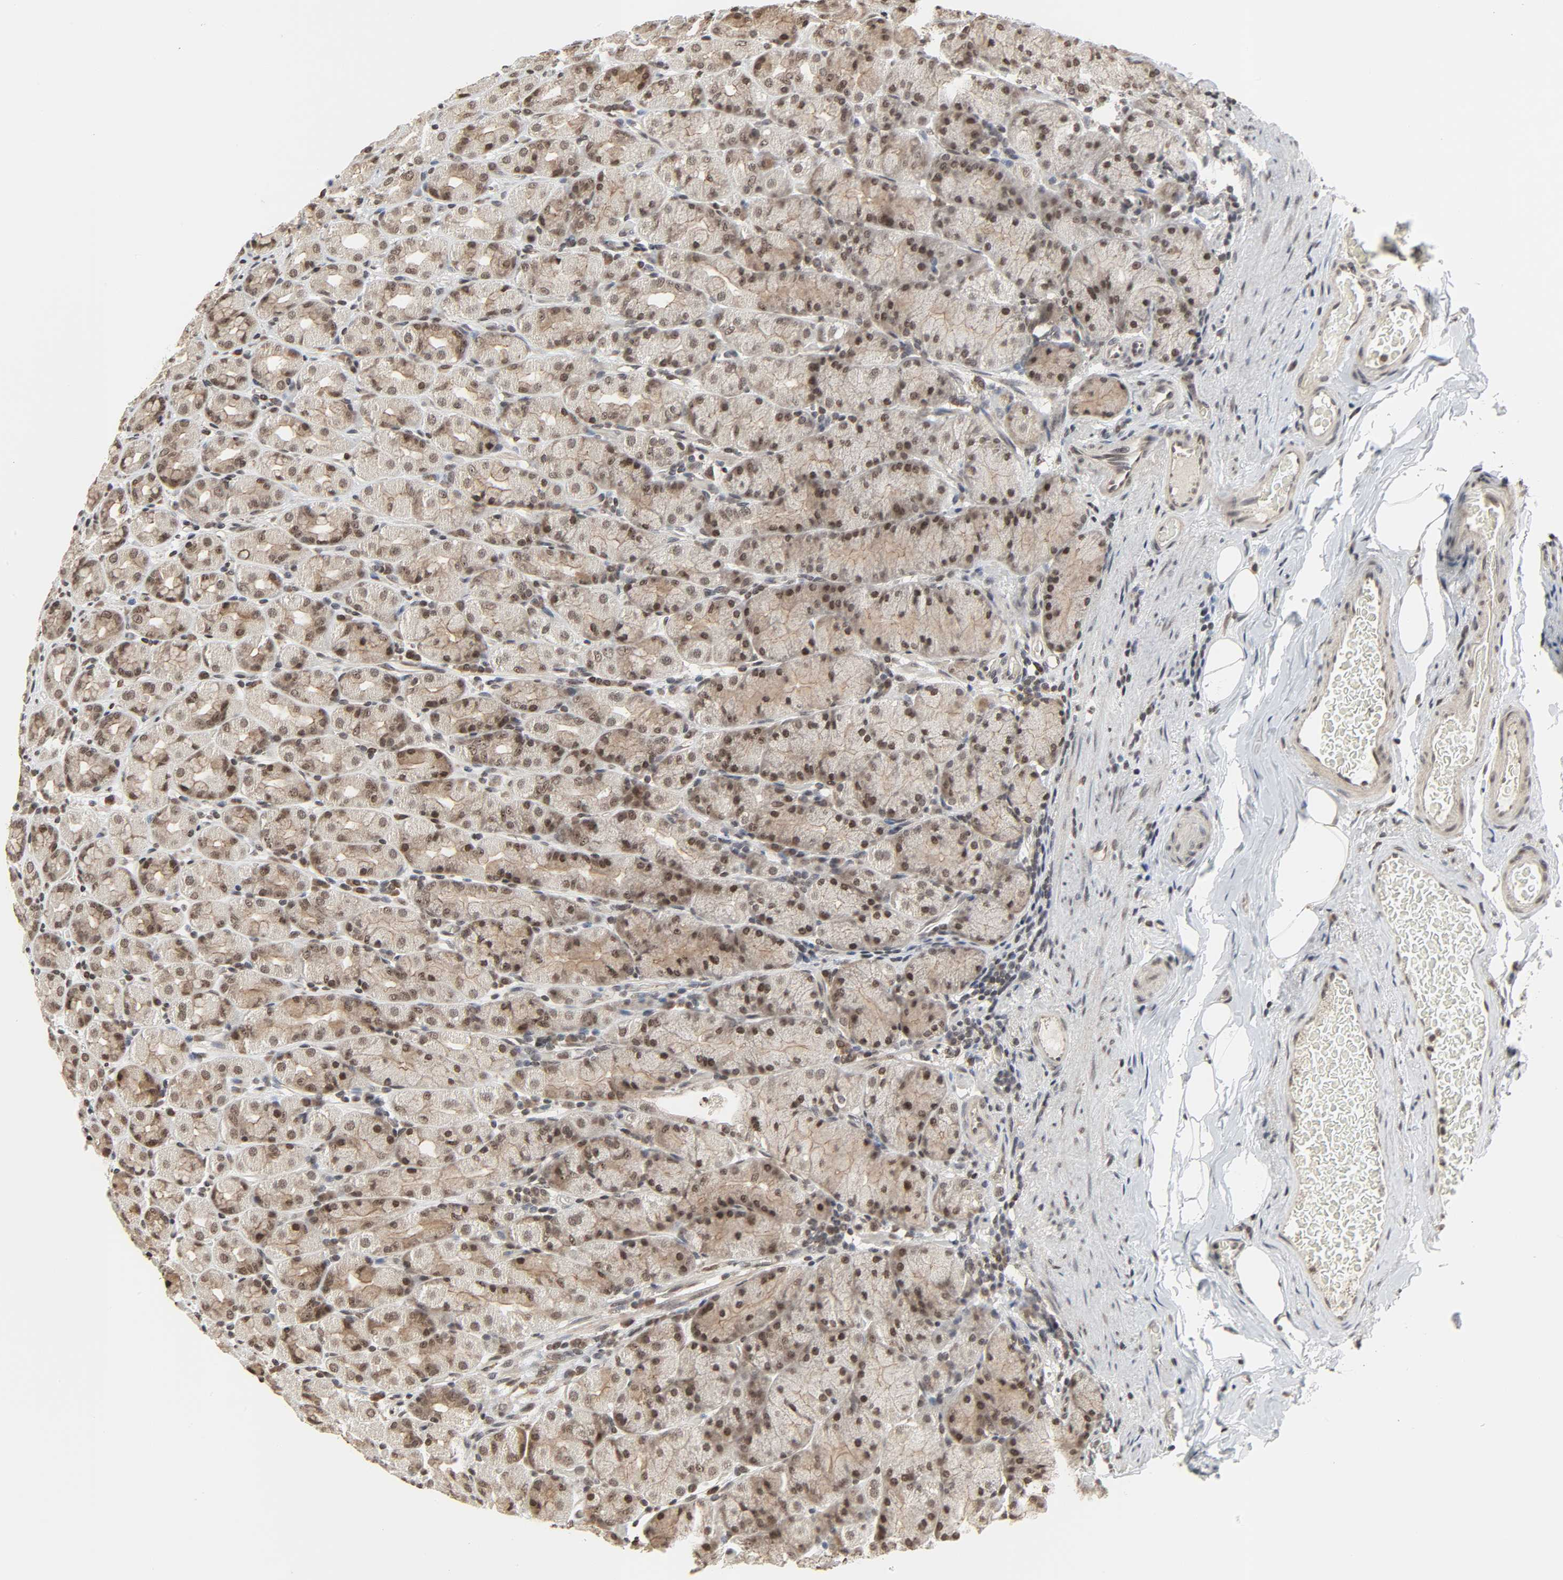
{"staining": {"intensity": "moderate", "quantity": ">75%", "location": "nuclear"}, "tissue": "stomach", "cell_type": "Glandular cells", "image_type": "normal", "snomed": [{"axis": "morphology", "description": "Normal tissue, NOS"}, {"axis": "topography", "description": "Stomach, upper"}], "caption": "DAB immunohistochemical staining of benign stomach shows moderate nuclear protein staining in about >75% of glandular cells.", "gene": "XRCC1", "patient": {"sex": "male", "age": 68}}